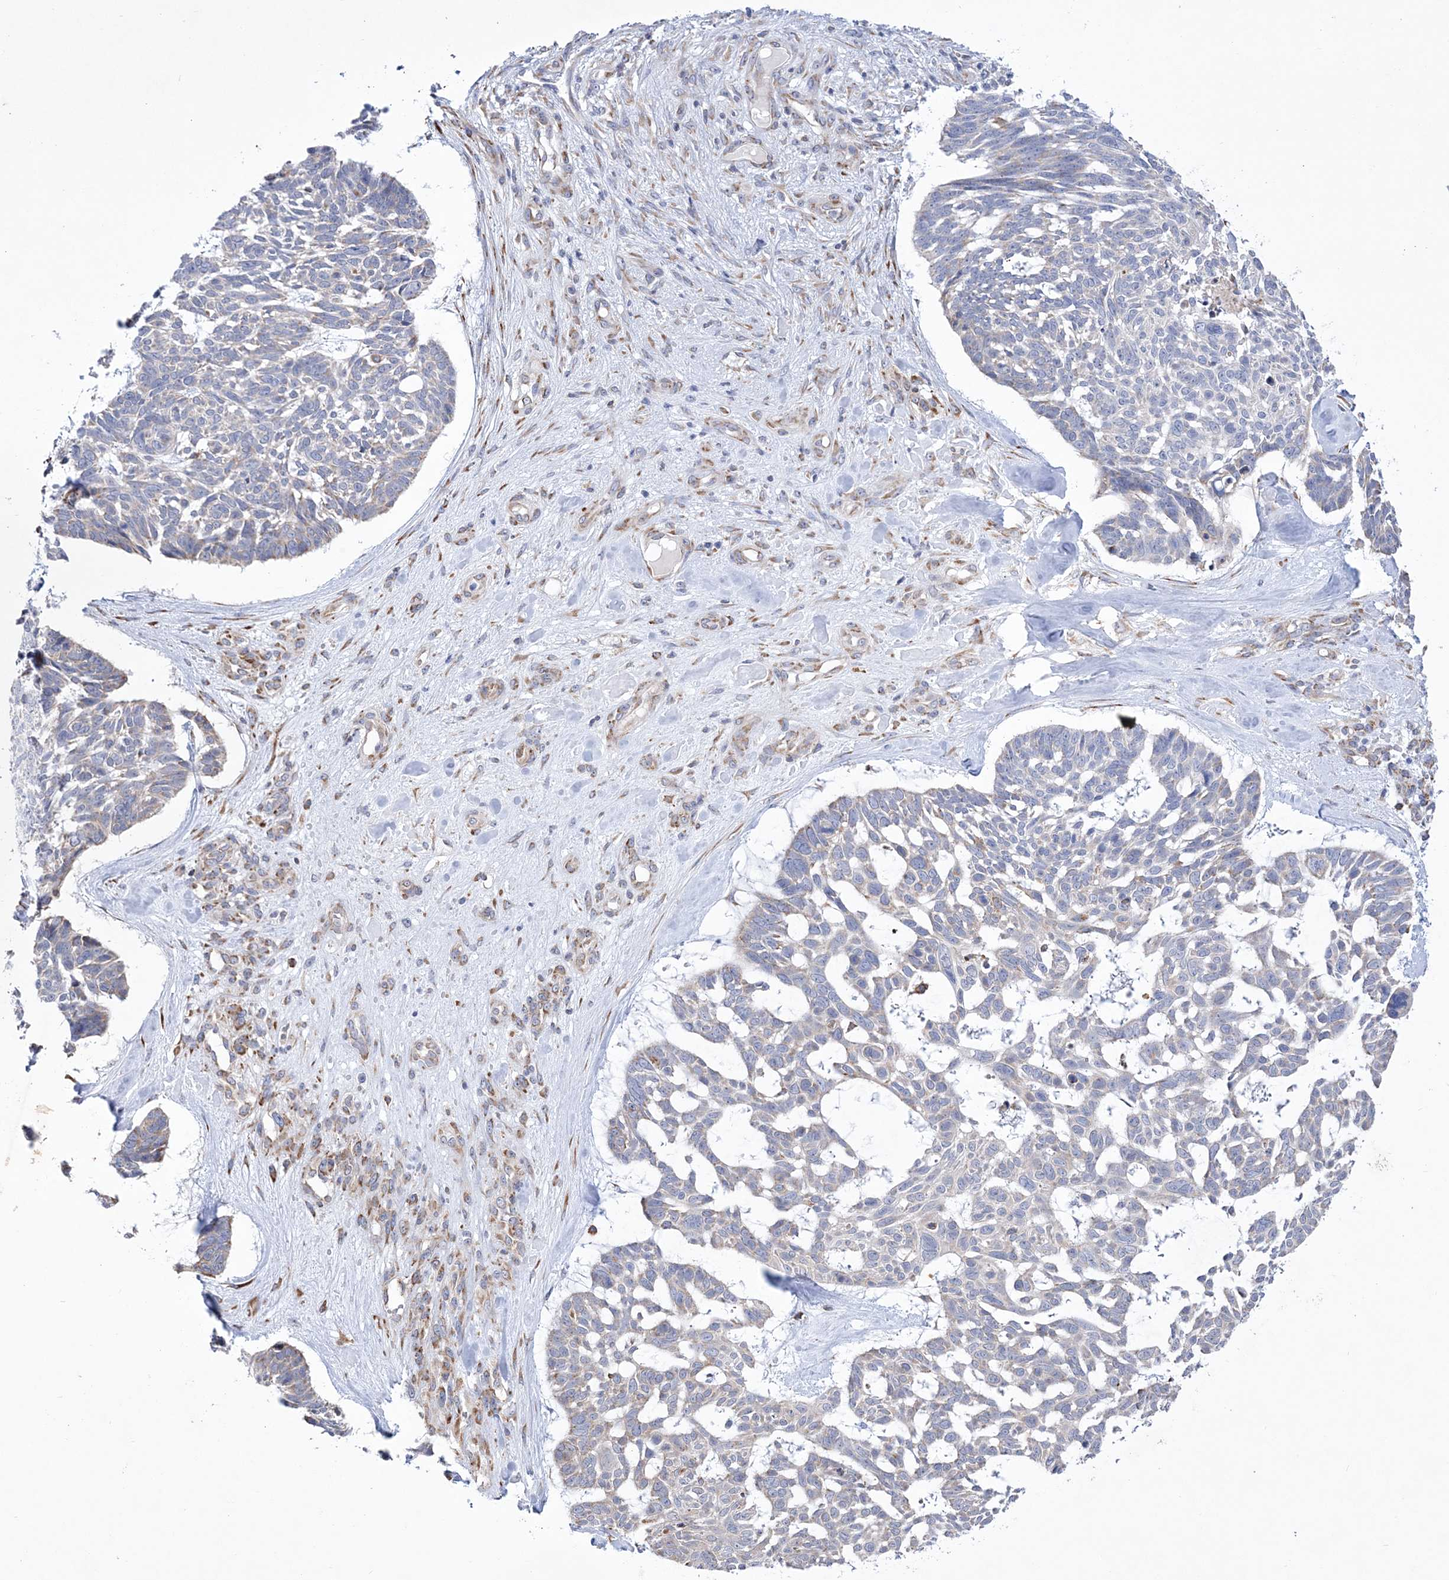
{"staining": {"intensity": "negative", "quantity": "none", "location": "none"}, "tissue": "skin cancer", "cell_type": "Tumor cells", "image_type": "cancer", "snomed": [{"axis": "morphology", "description": "Basal cell carcinoma"}, {"axis": "topography", "description": "Skin"}], "caption": "A photomicrograph of human skin basal cell carcinoma is negative for staining in tumor cells. (DAB (3,3'-diaminobenzidine) immunohistochemistry, high magnification).", "gene": "MED31", "patient": {"sex": "male", "age": 88}}